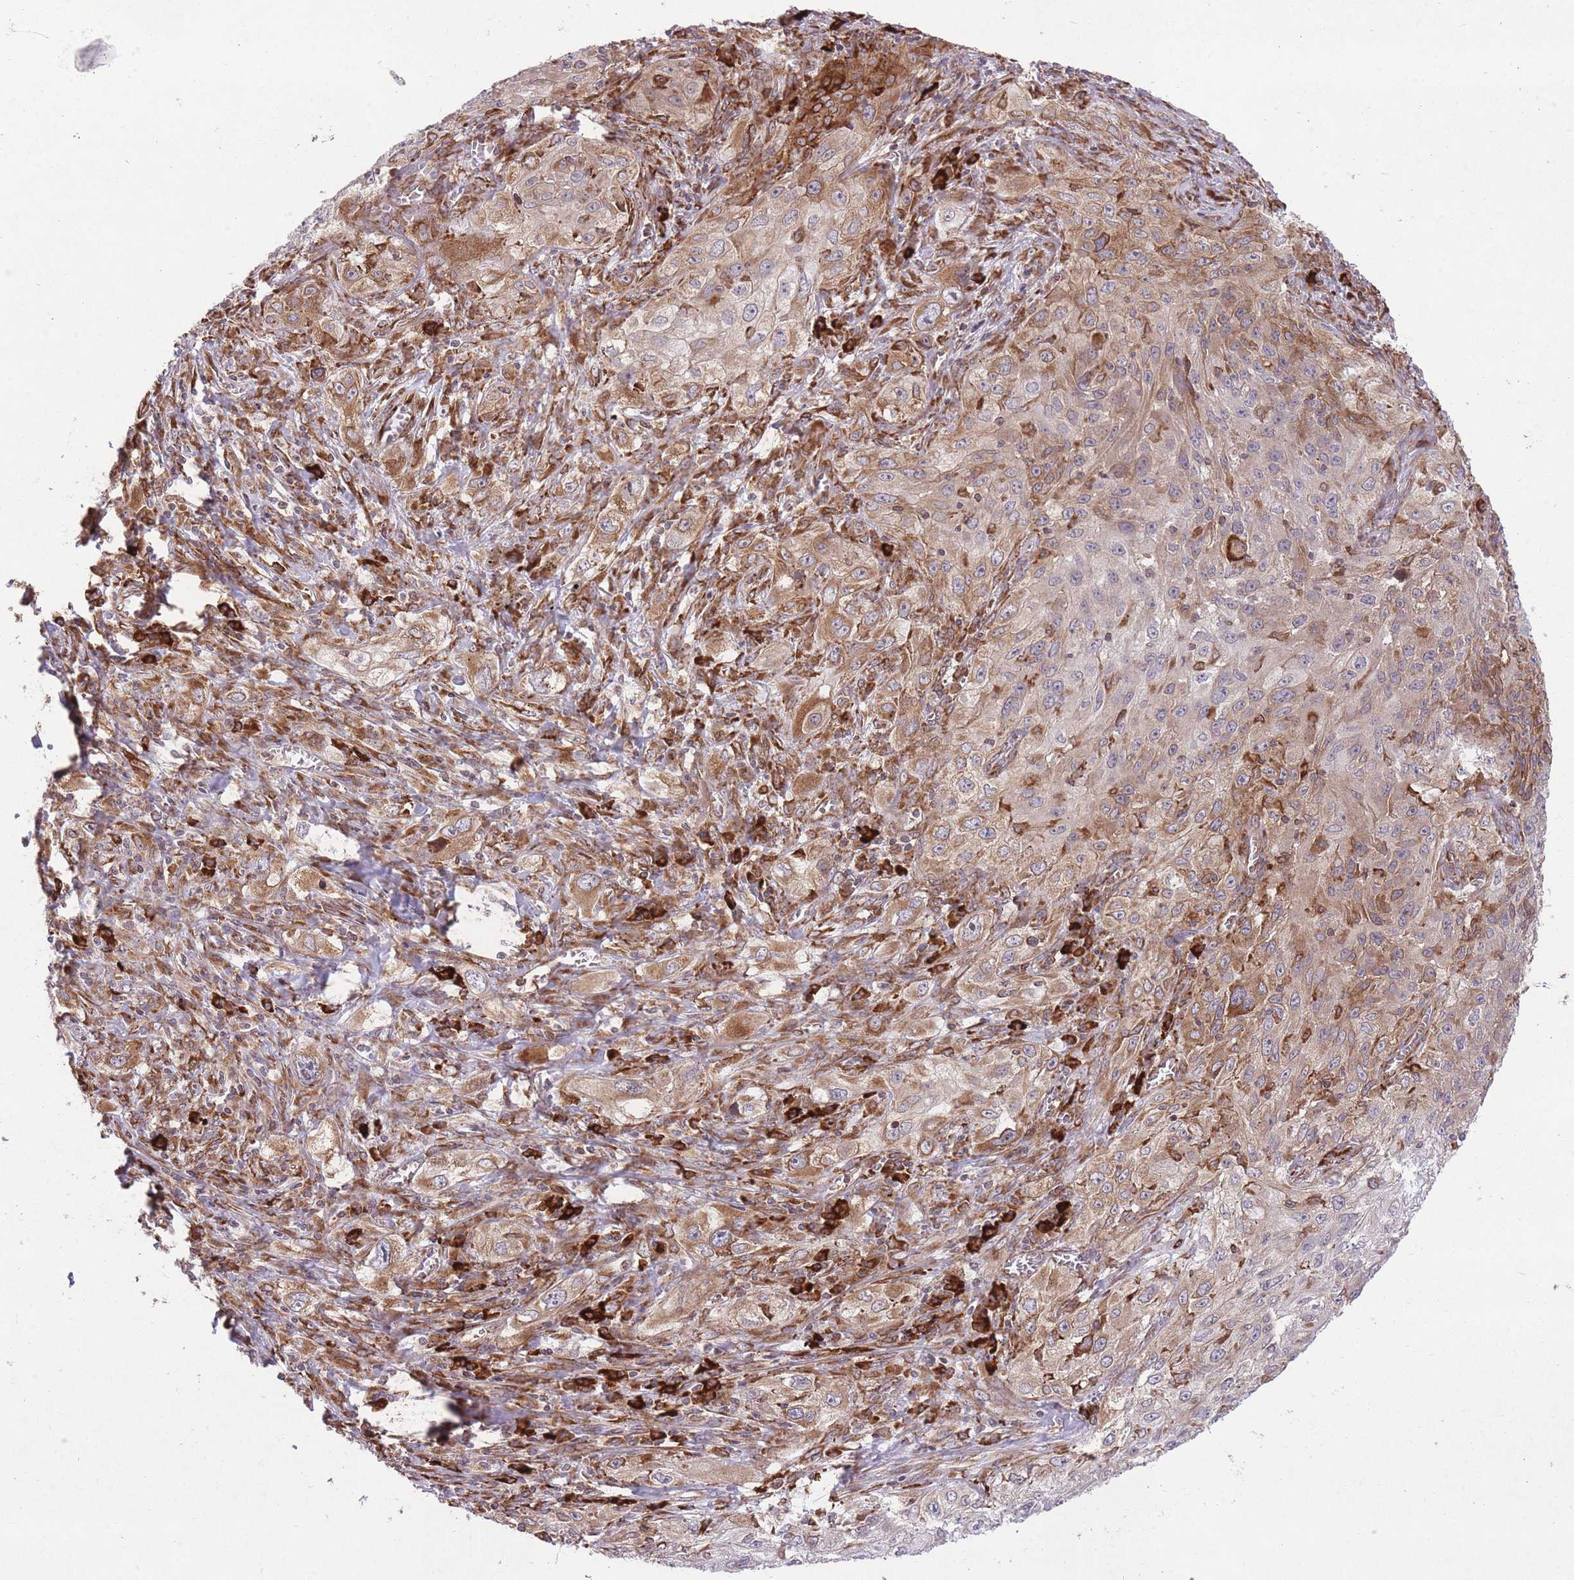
{"staining": {"intensity": "moderate", "quantity": ">75%", "location": "cytoplasmic/membranous"}, "tissue": "lung cancer", "cell_type": "Tumor cells", "image_type": "cancer", "snomed": [{"axis": "morphology", "description": "Squamous cell carcinoma, NOS"}, {"axis": "topography", "description": "Lung"}], "caption": "The immunohistochemical stain shows moderate cytoplasmic/membranous expression in tumor cells of lung cancer tissue. The protein of interest is shown in brown color, while the nuclei are stained blue.", "gene": "TTLL3", "patient": {"sex": "female", "age": 69}}